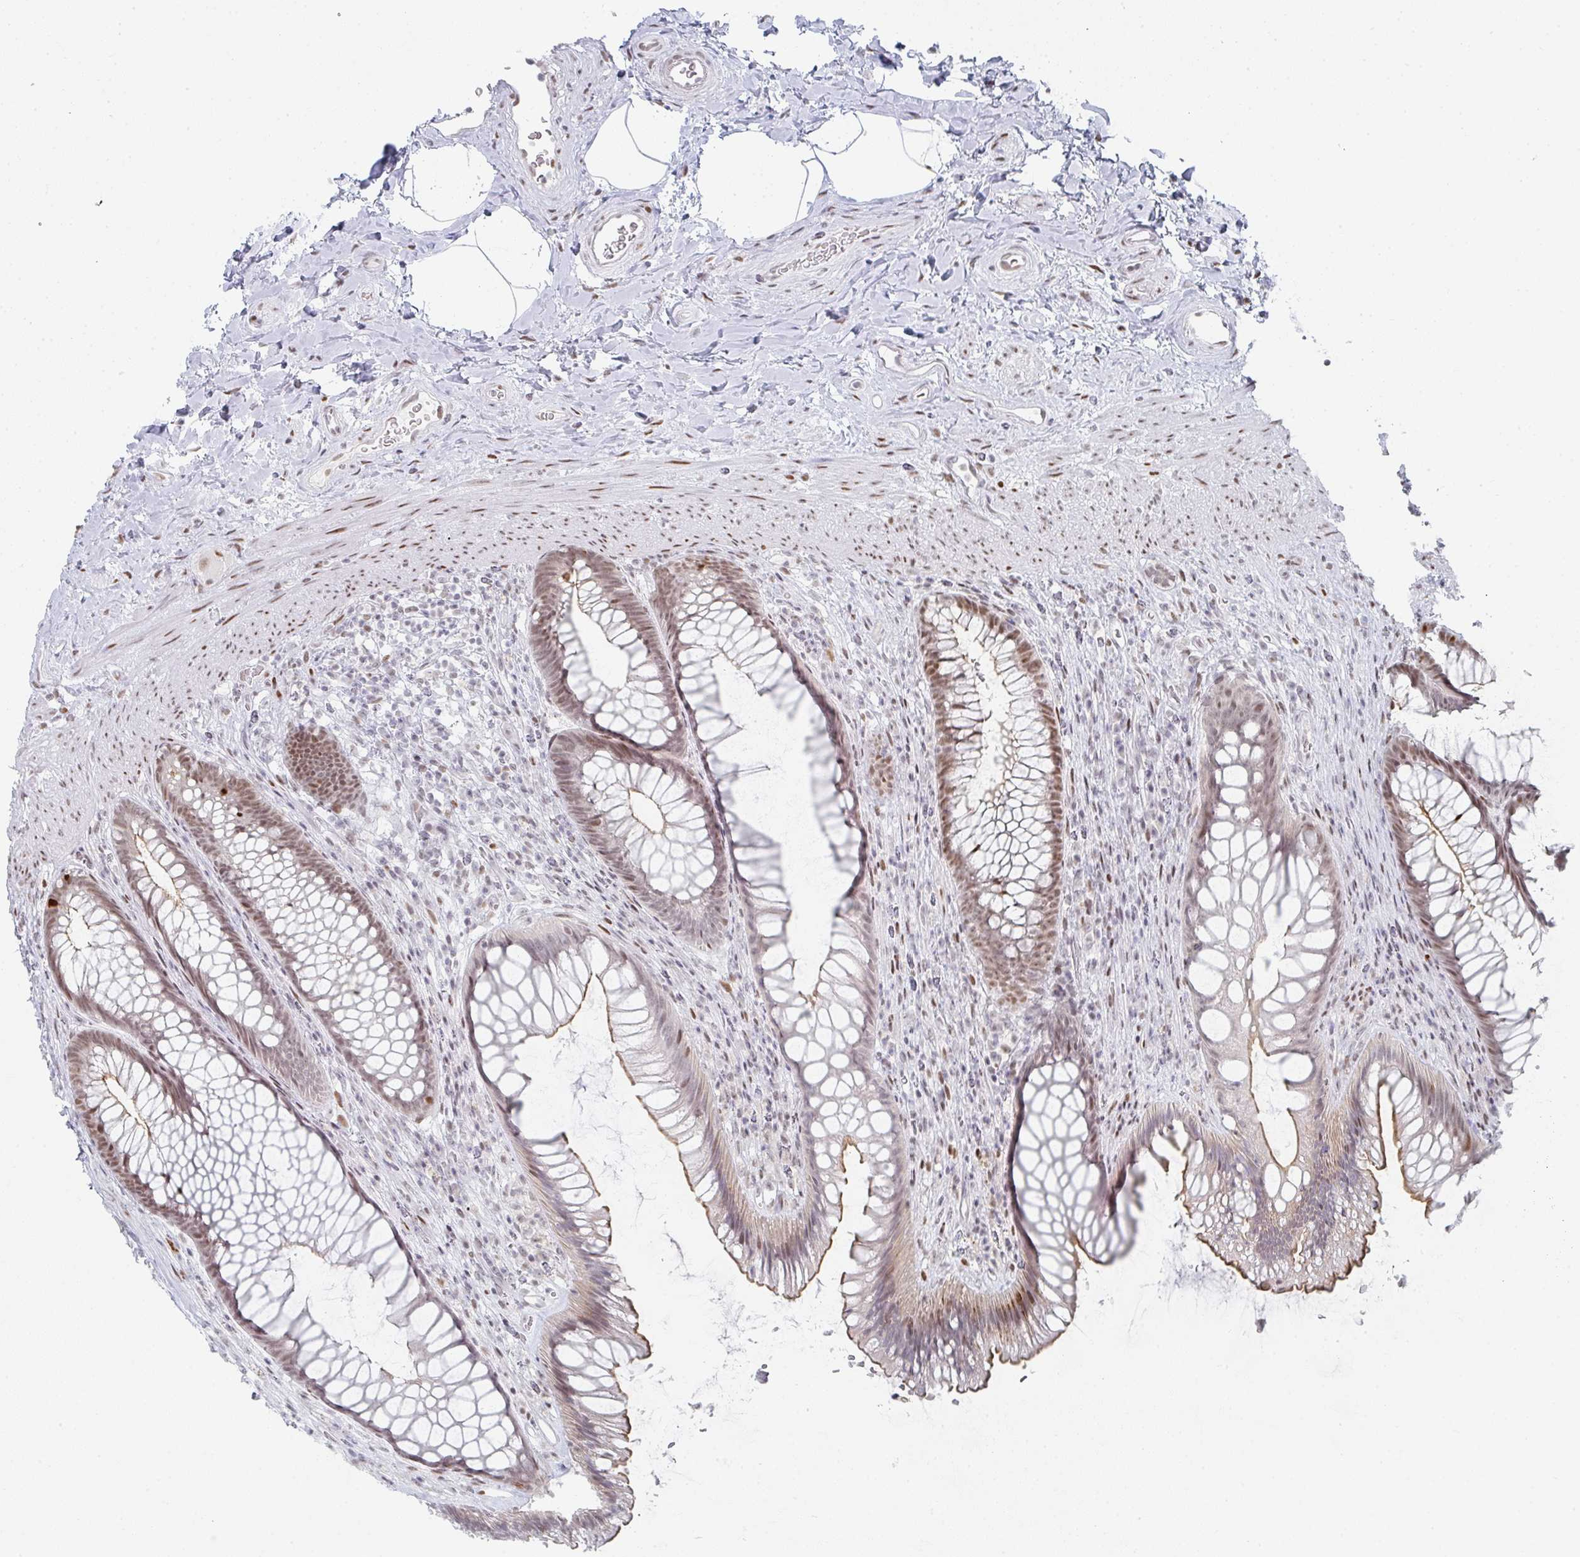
{"staining": {"intensity": "moderate", "quantity": ">75%", "location": "nuclear"}, "tissue": "rectum", "cell_type": "Glandular cells", "image_type": "normal", "snomed": [{"axis": "morphology", "description": "Normal tissue, NOS"}, {"axis": "topography", "description": "Rectum"}], "caption": "Immunohistochemistry (IHC) staining of unremarkable rectum, which exhibits medium levels of moderate nuclear positivity in about >75% of glandular cells indicating moderate nuclear protein expression. The staining was performed using DAB (3,3'-diaminobenzidine) (brown) for protein detection and nuclei were counterstained in hematoxylin (blue).", "gene": "POU2AF2", "patient": {"sex": "male", "age": 53}}